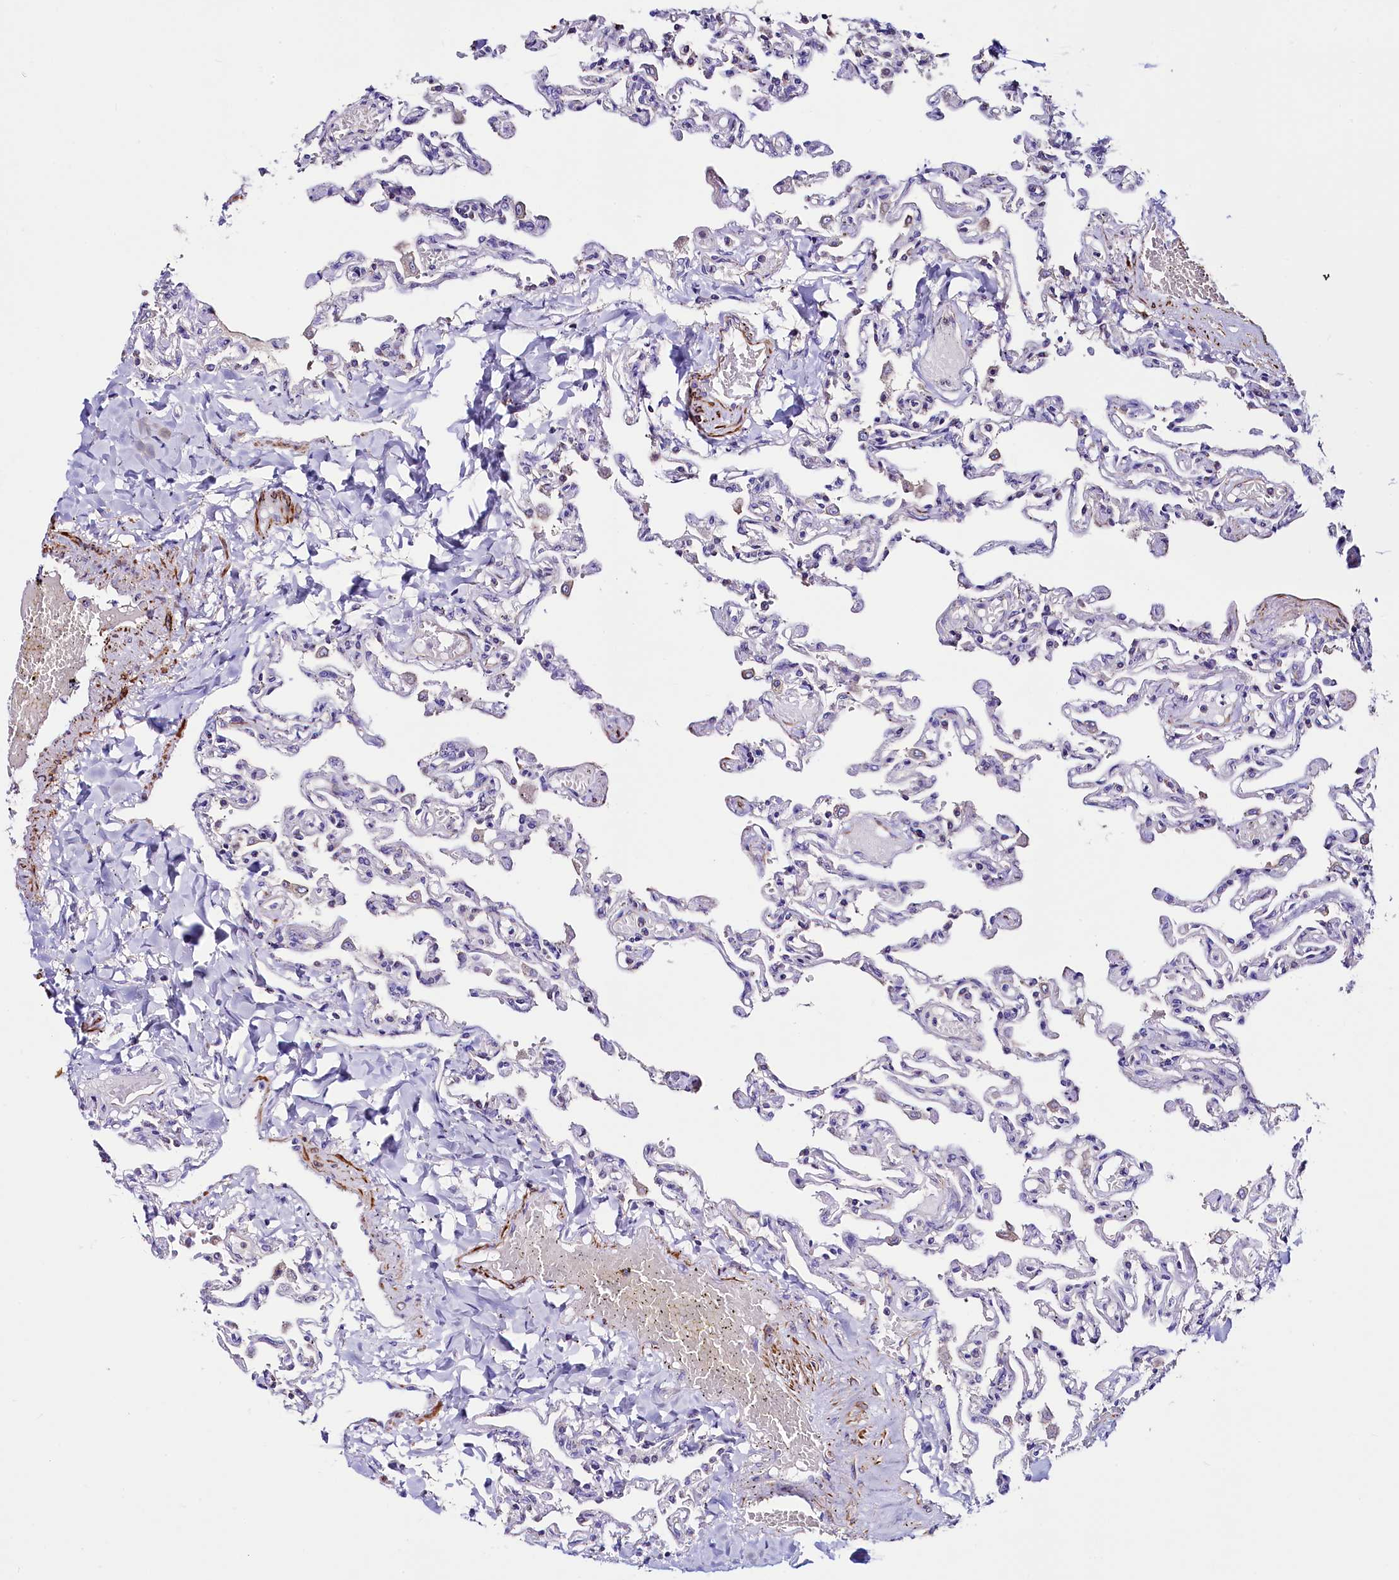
{"staining": {"intensity": "negative", "quantity": "none", "location": "none"}, "tissue": "lung", "cell_type": "Alveolar cells", "image_type": "normal", "snomed": [{"axis": "morphology", "description": "Normal tissue, NOS"}, {"axis": "topography", "description": "Lung"}], "caption": "The immunohistochemistry histopathology image has no significant positivity in alveolar cells of lung.", "gene": "CIAO3", "patient": {"sex": "male", "age": 21}}